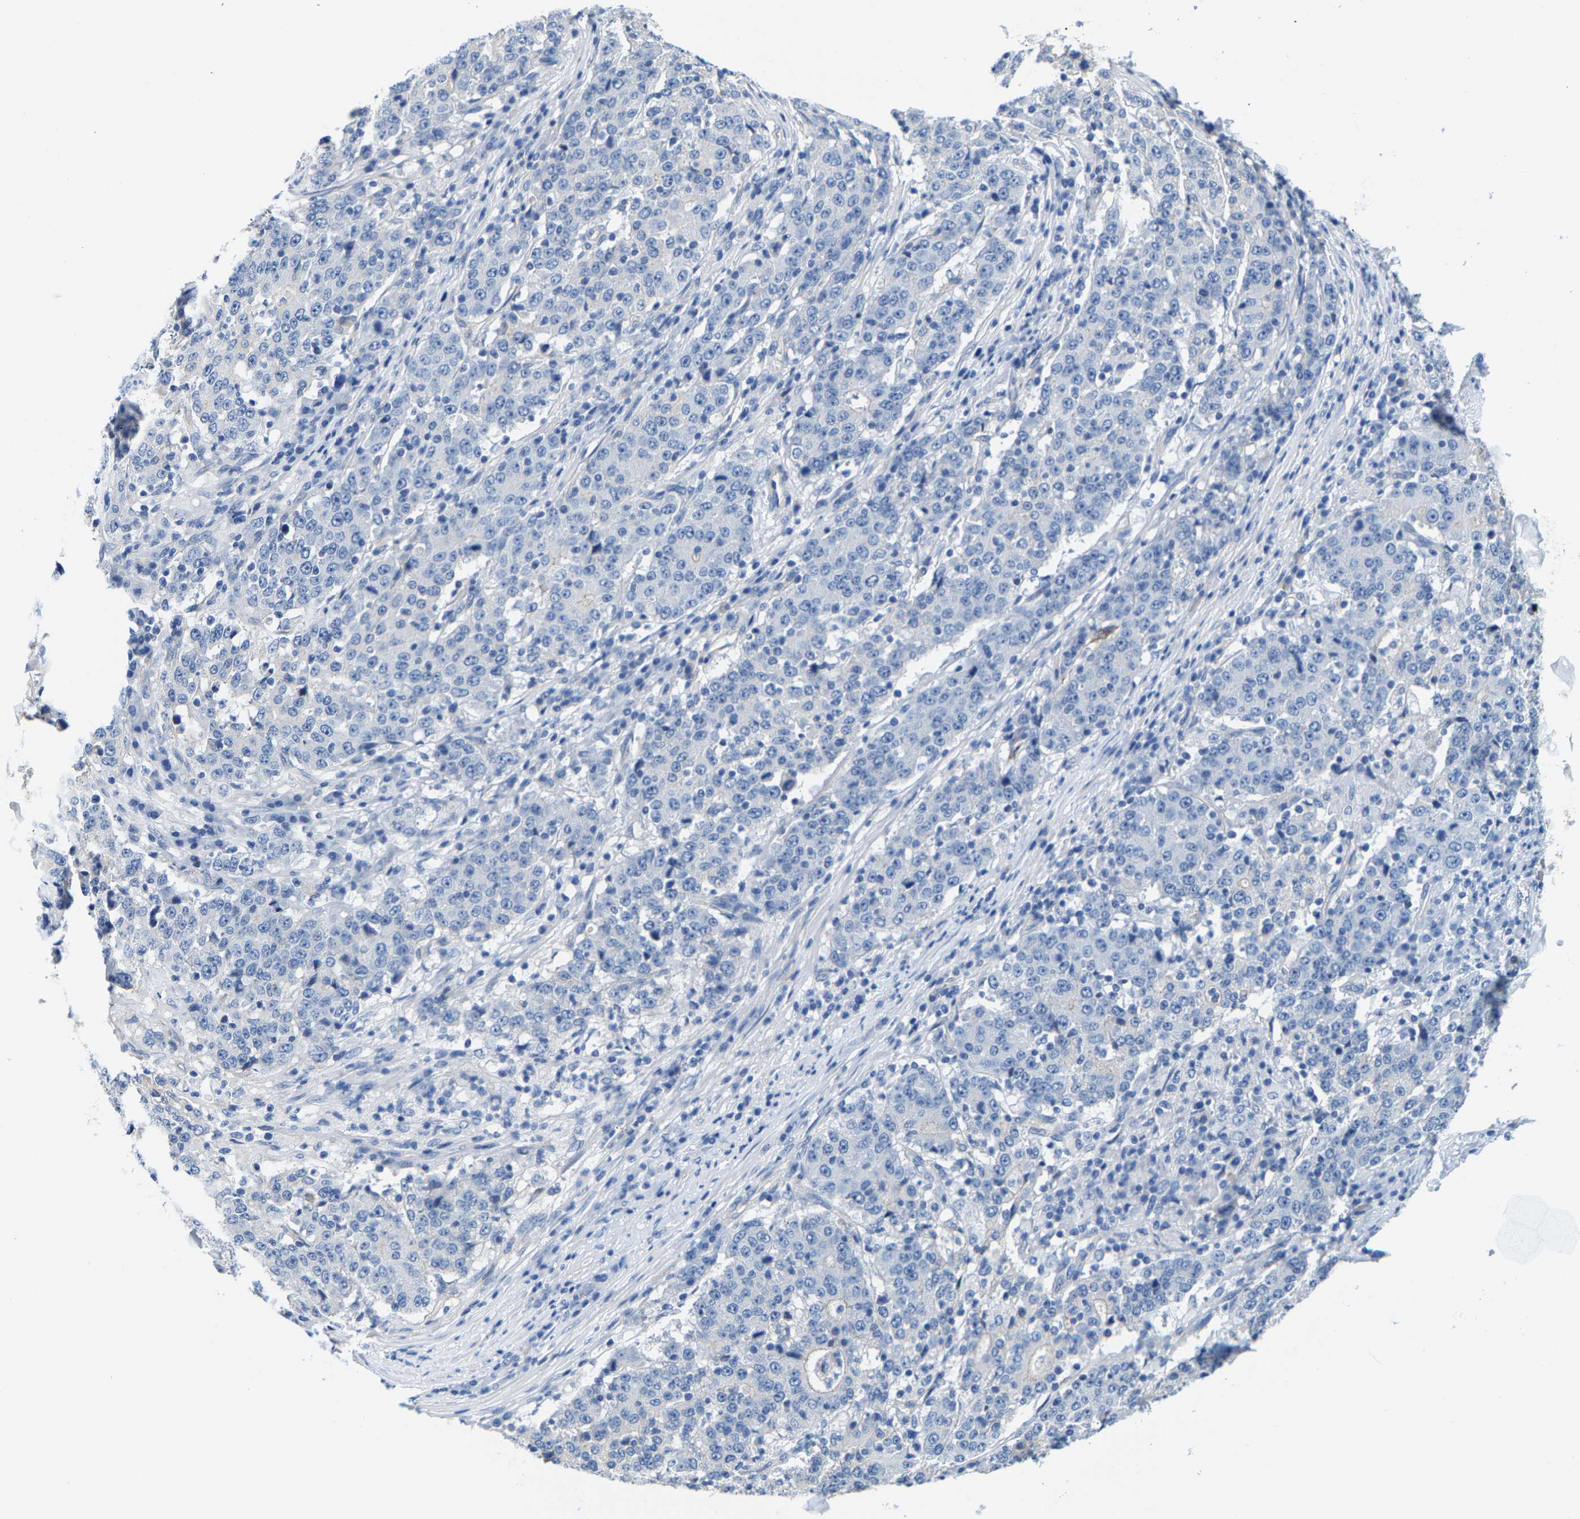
{"staining": {"intensity": "negative", "quantity": "none", "location": "none"}, "tissue": "stomach cancer", "cell_type": "Tumor cells", "image_type": "cancer", "snomed": [{"axis": "morphology", "description": "Adenocarcinoma, NOS"}, {"axis": "topography", "description": "Stomach"}], "caption": "Human stomach adenocarcinoma stained for a protein using immunohistochemistry demonstrates no expression in tumor cells.", "gene": "DSCAM", "patient": {"sex": "male", "age": 59}}